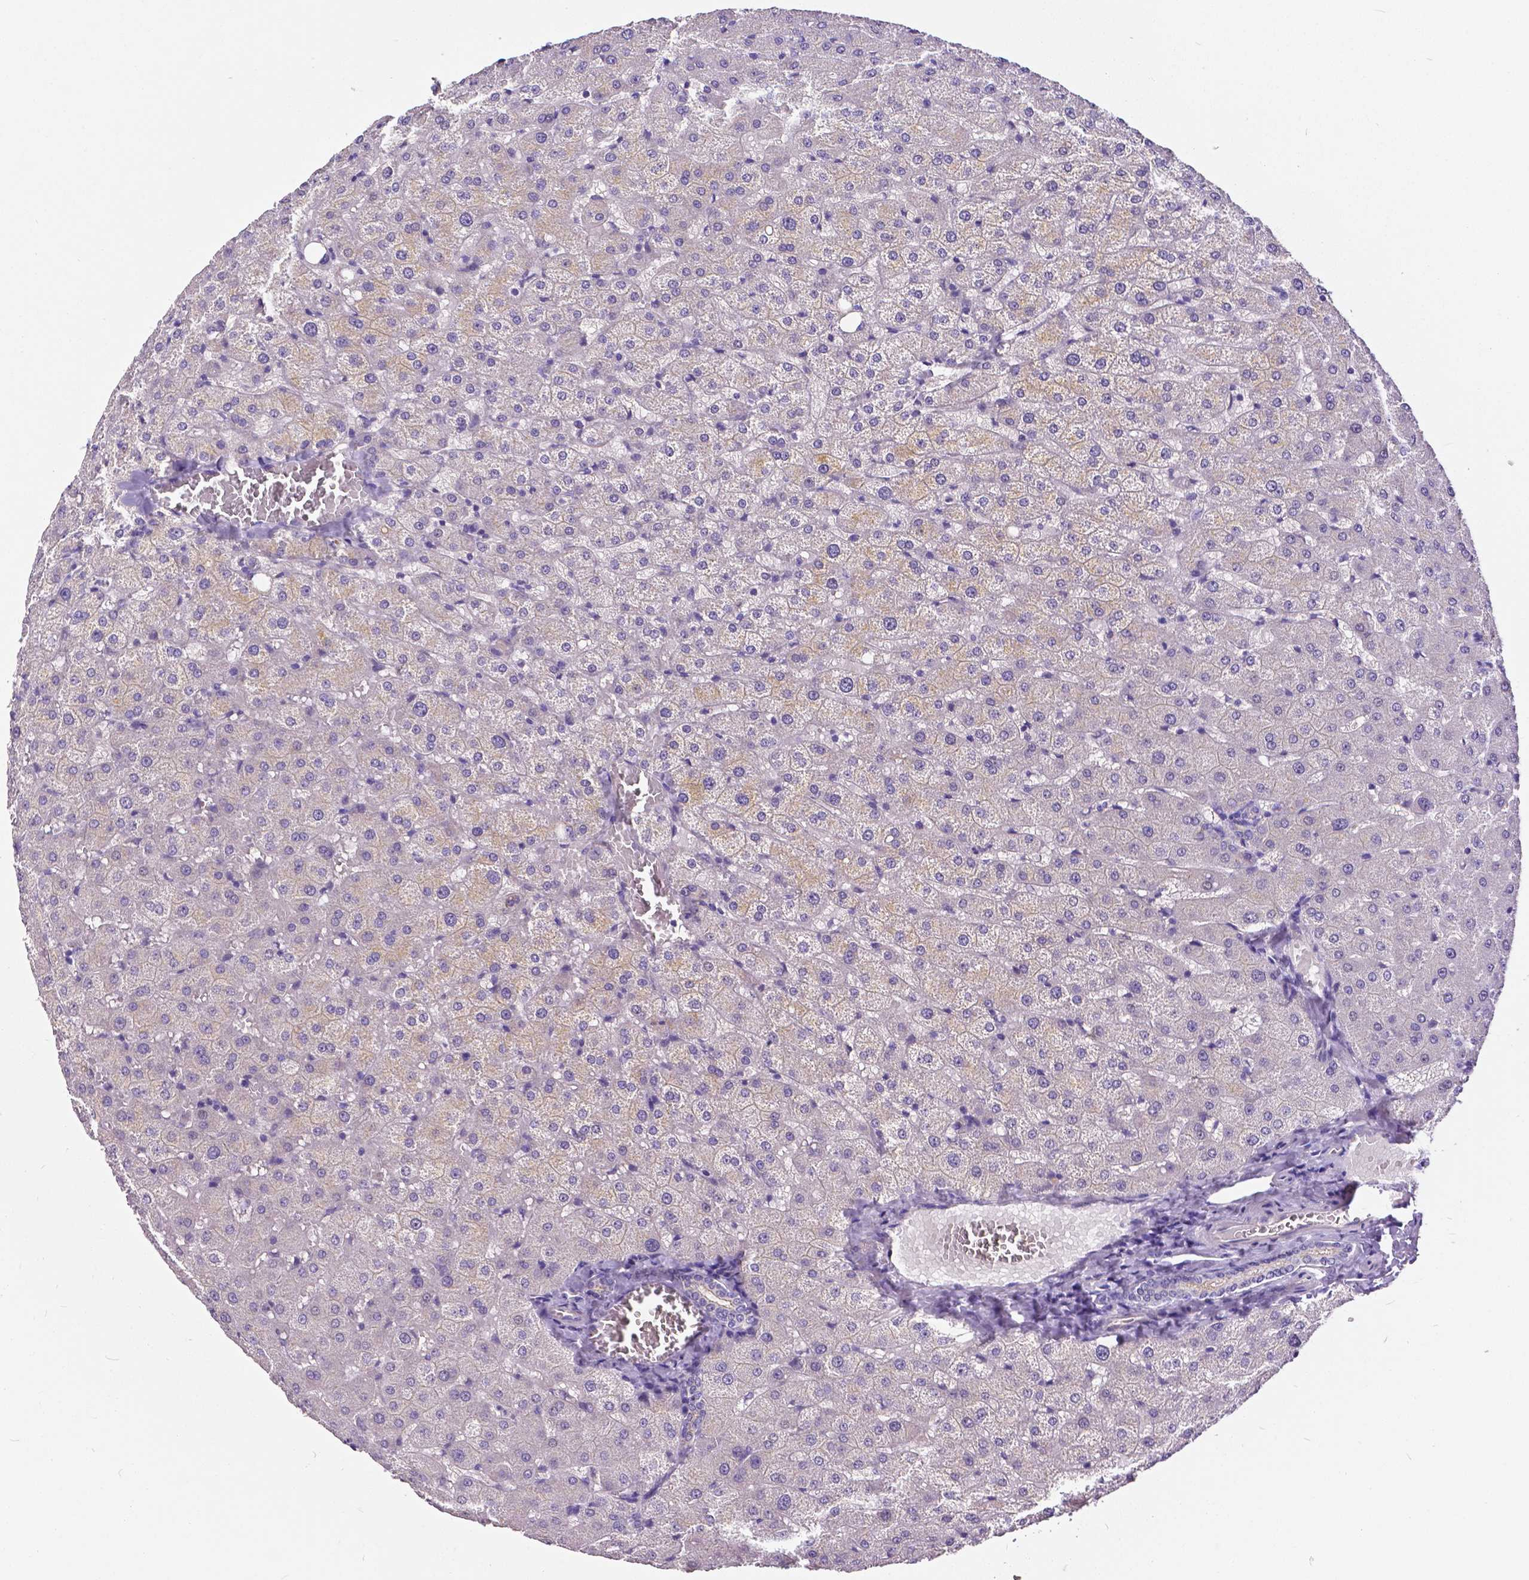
{"staining": {"intensity": "negative", "quantity": "none", "location": "none"}, "tissue": "liver", "cell_type": "Cholangiocytes", "image_type": "normal", "snomed": [{"axis": "morphology", "description": "Normal tissue, NOS"}, {"axis": "topography", "description": "Liver"}], "caption": "Histopathology image shows no protein staining in cholangiocytes of normal liver.", "gene": "OCLN", "patient": {"sex": "female", "age": 50}}